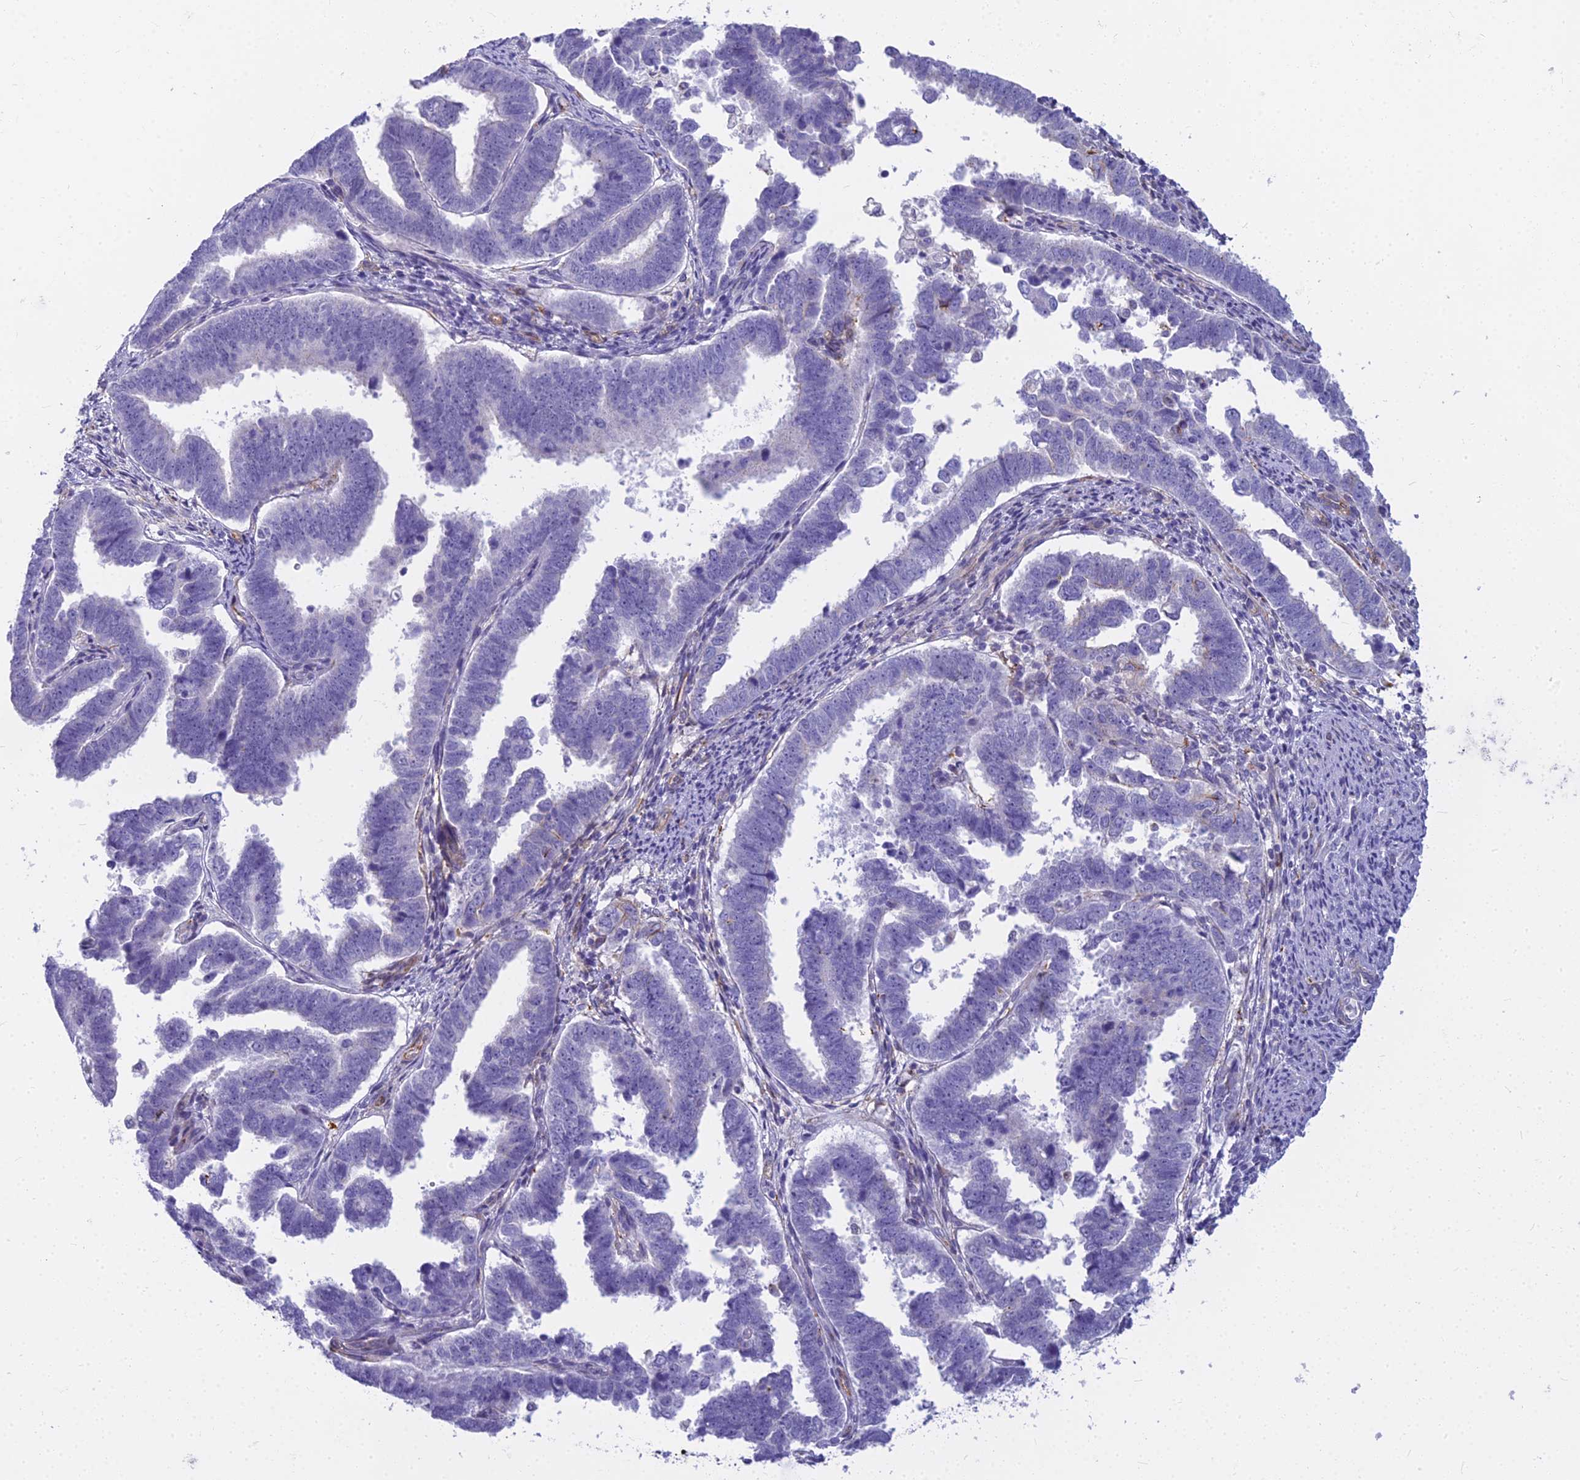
{"staining": {"intensity": "negative", "quantity": "none", "location": "none"}, "tissue": "endometrial cancer", "cell_type": "Tumor cells", "image_type": "cancer", "snomed": [{"axis": "morphology", "description": "Adenocarcinoma, NOS"}, {"axis": "topography", "description": "Endometrium"}], "caption": "There is no significant expression in tumor cells of endometrial cancer. (IHC, brightfield microscopy, high magnification).", "gene": "EVI2A", "patient": {"sex": "female", "age": 75}}